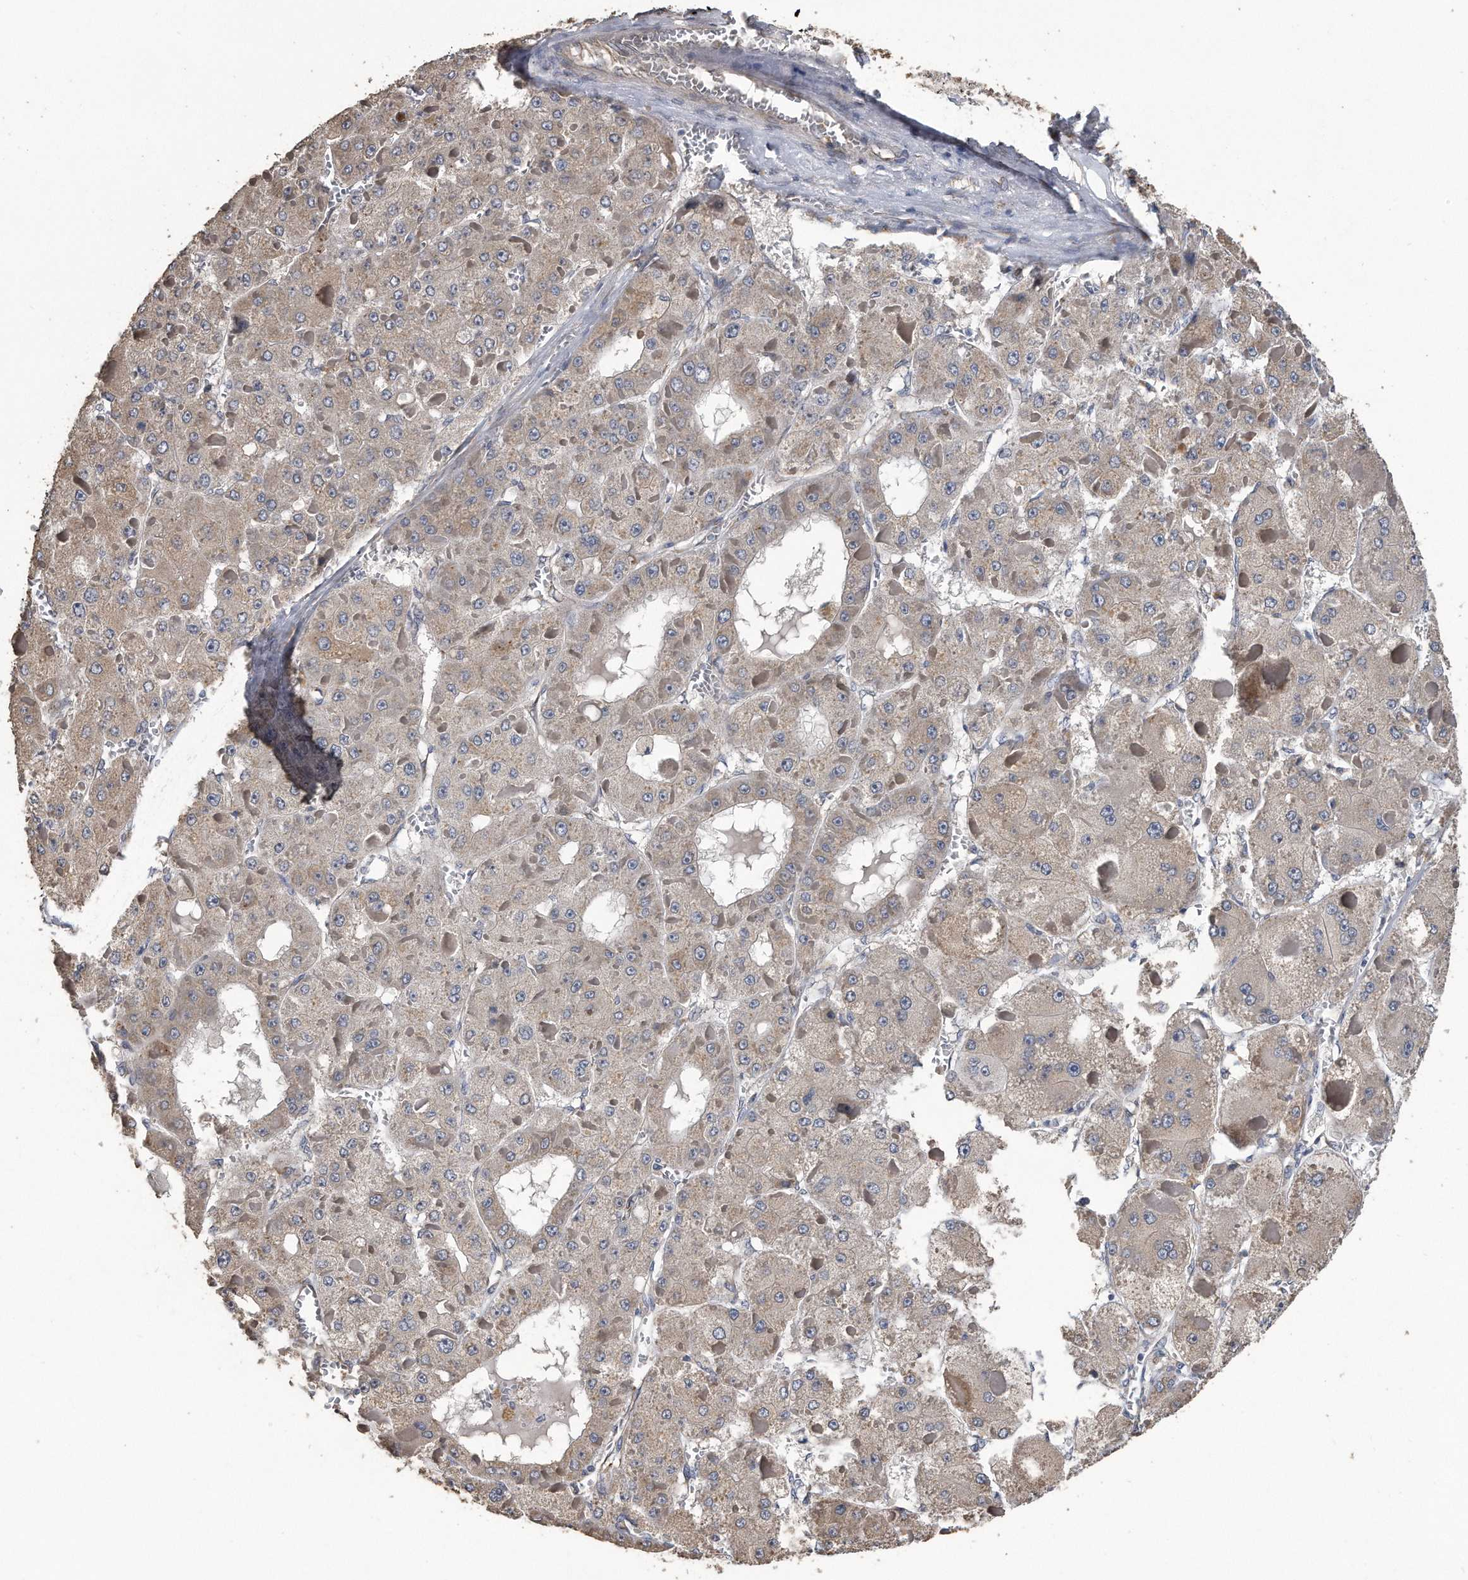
{"staining": {"intensity": "weak", "quantity": "25%-75%", "location": "cytoplasmic/membranous"}, "tissue": "liver cancer", "cell_type": "Tumor cells", "image_type": "cancer", "snomed": [{"axis": "morphology", "description": "Carcinoma, Hepatocellular, NOS"}, {"axis": "topography", "description": "Liver"}], "caption": "Tumor cells exhibit weak cytoplasmic/membranous positivity in approximately 25%-75% of cells in liver hepatocellular carcinoma.", "gene": "PCLO", "patient": {"sex": "female", "age": 73}}